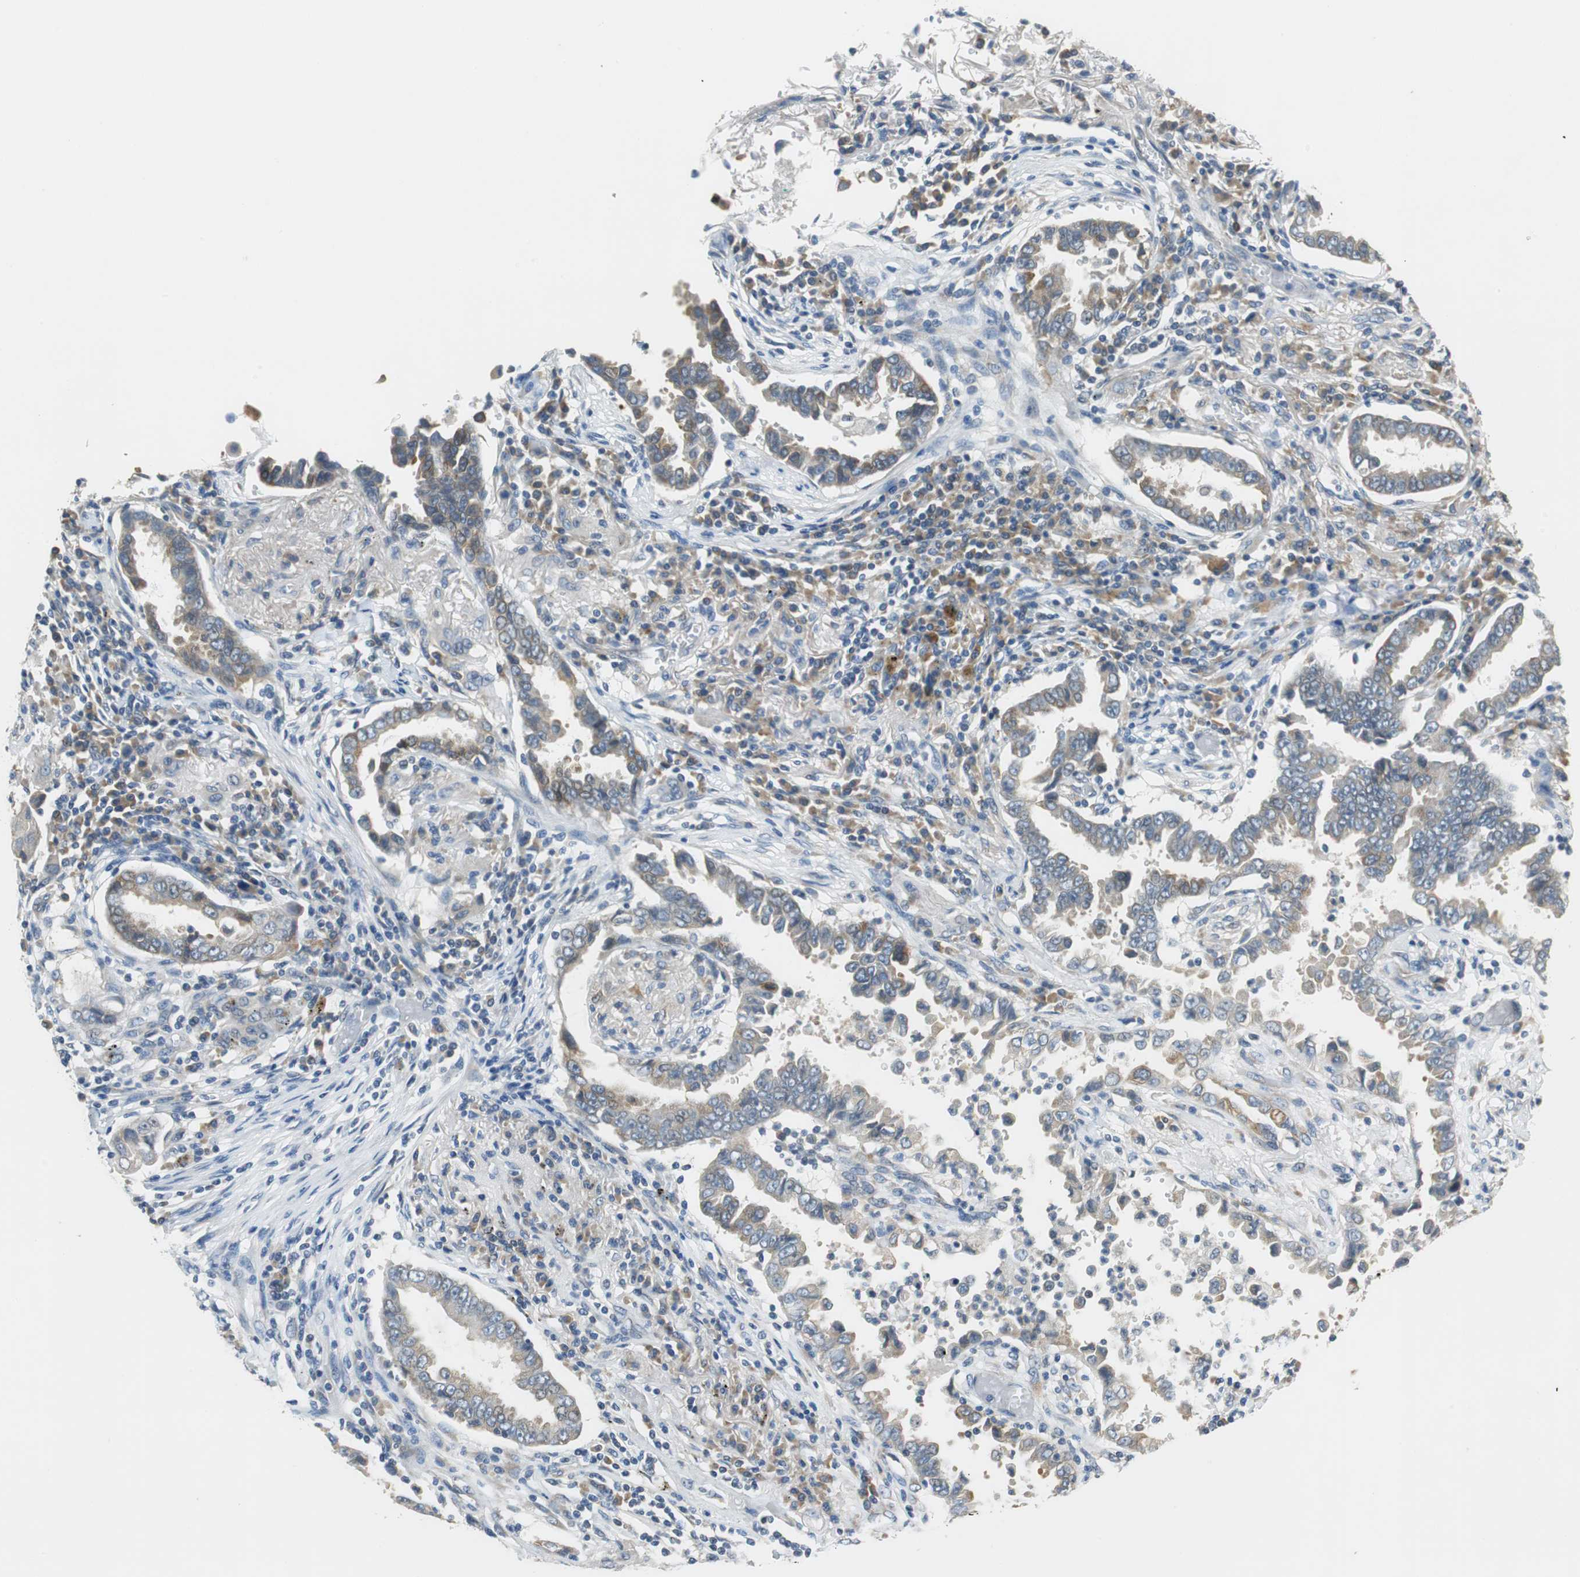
{"staining": {"intensity": "weak", "quantity": "25%-75%", "location": "cytoplasmic/membranous"}, "tissue": "lung cancer", "cell_type": "Tumor cells", "image_type": "cancer", "snomed": [{"axis": "morphology", "description": "Normal tissue, NOS"}, {"axis": "morphology", "description": "Inflammation, NOS"}, {"axis": "morphology", "description": "Adenocarcinoma, NOS"}, {"axis": "topography", "description": "Lung"}], "caption": "Lung adenocarcinoma stained with immunohistochemistry (IHC) exhibits weak cytoplasmic/membranous expression in approximately 25%-75% of tumor cells.", "gene": "FADS2", "patient": {"sex": "female", "age": 64}}